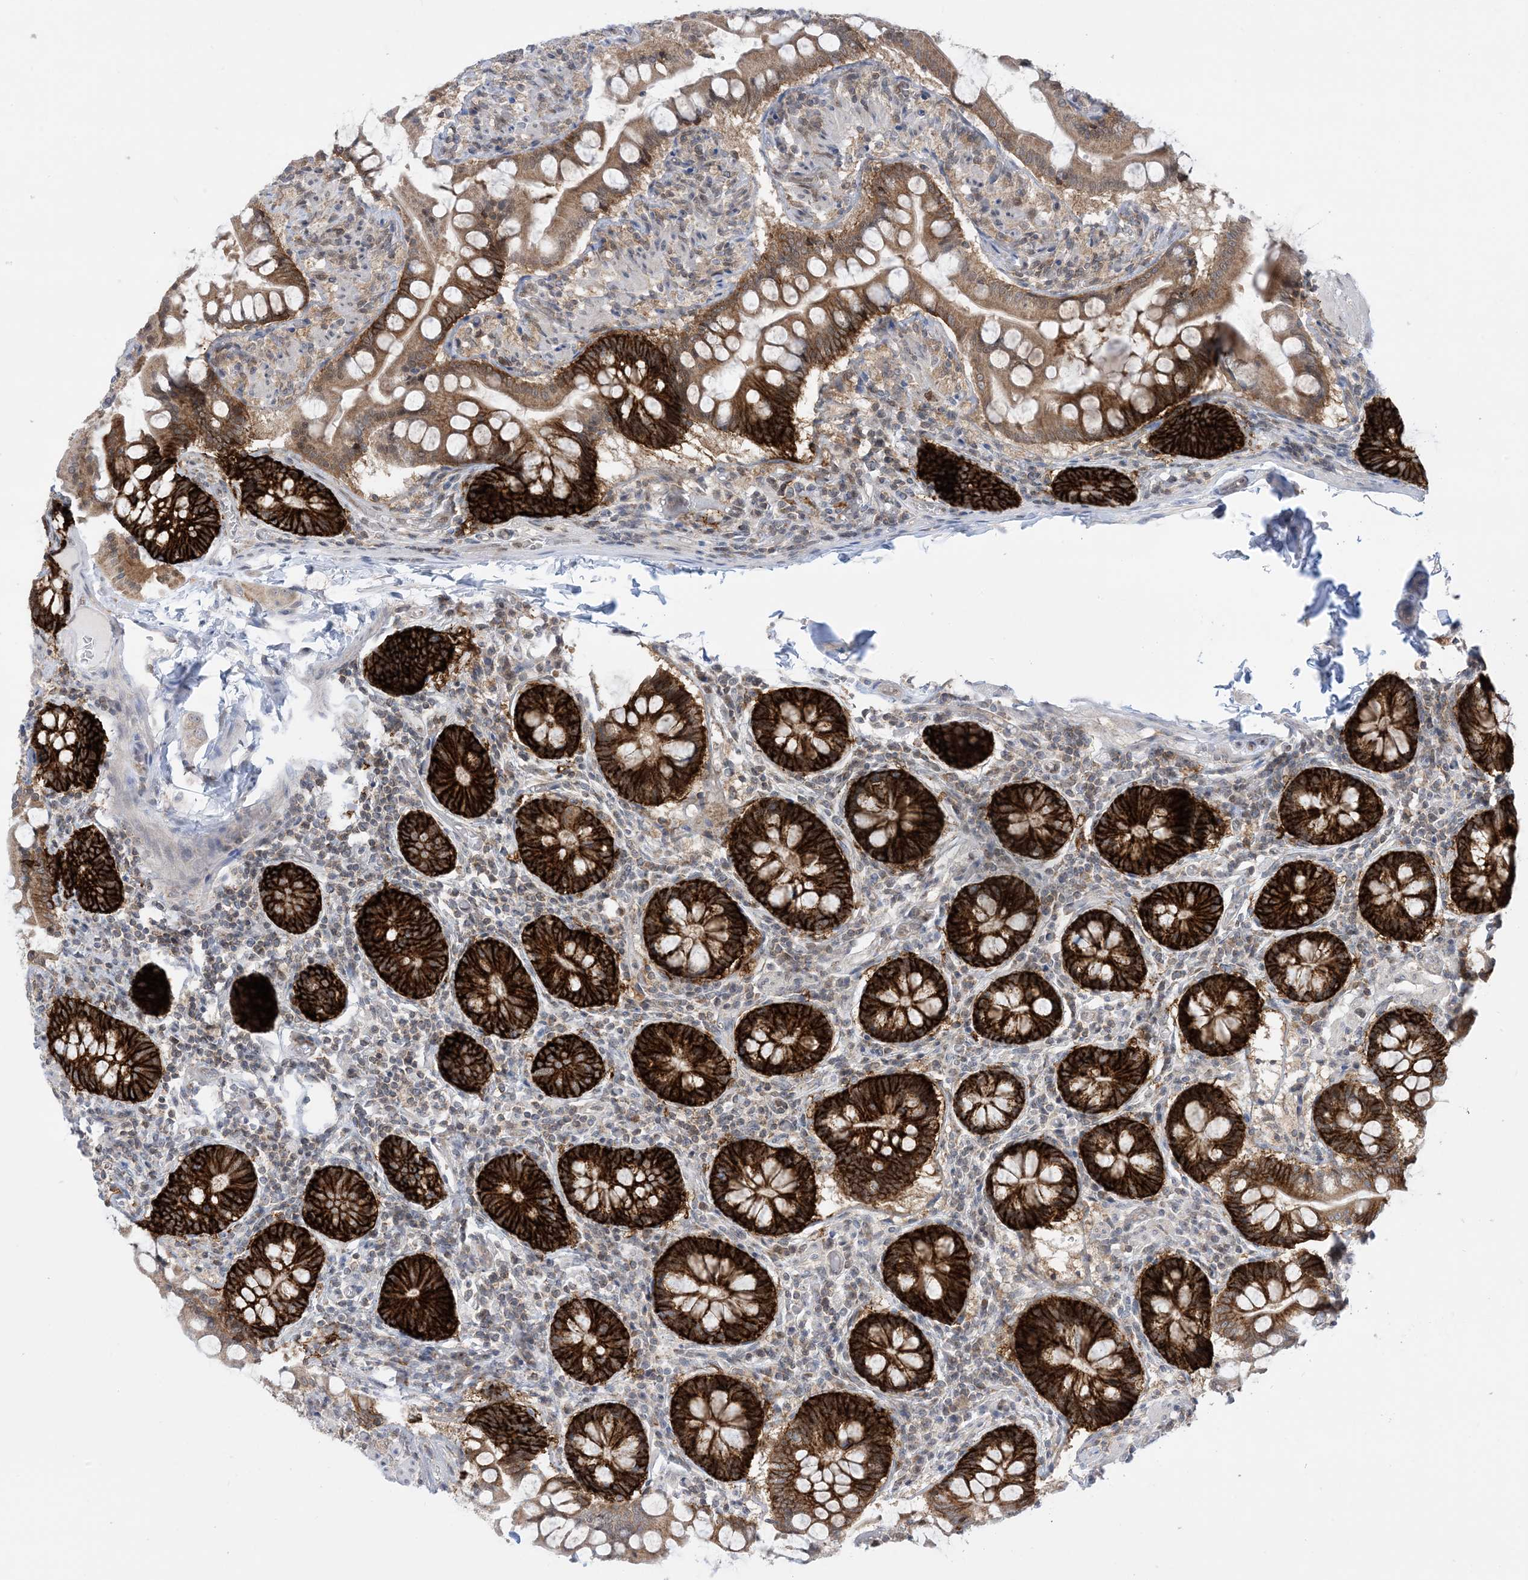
{"staining": {"intensity": "strong", "quantity": "25%-75%", "location": "cytoplasmic/membranous"}, "tissue": "small intestine", "cell_type": "Glandular cells", "image_type": "normal", "snomed": [{"axis": "morphology", "description": "Normal tissue, NOS"}, {"axis": "topography", "description": "Small intestine"}], "caption": "Immunohistochemistry of normal human small intestine reveals high levels of strong cytoplasmic/membranous positivity in about 25%-75% of glandular cells.", "gene": "CASP4", "patient": {"sex": "male", "age": 41}}